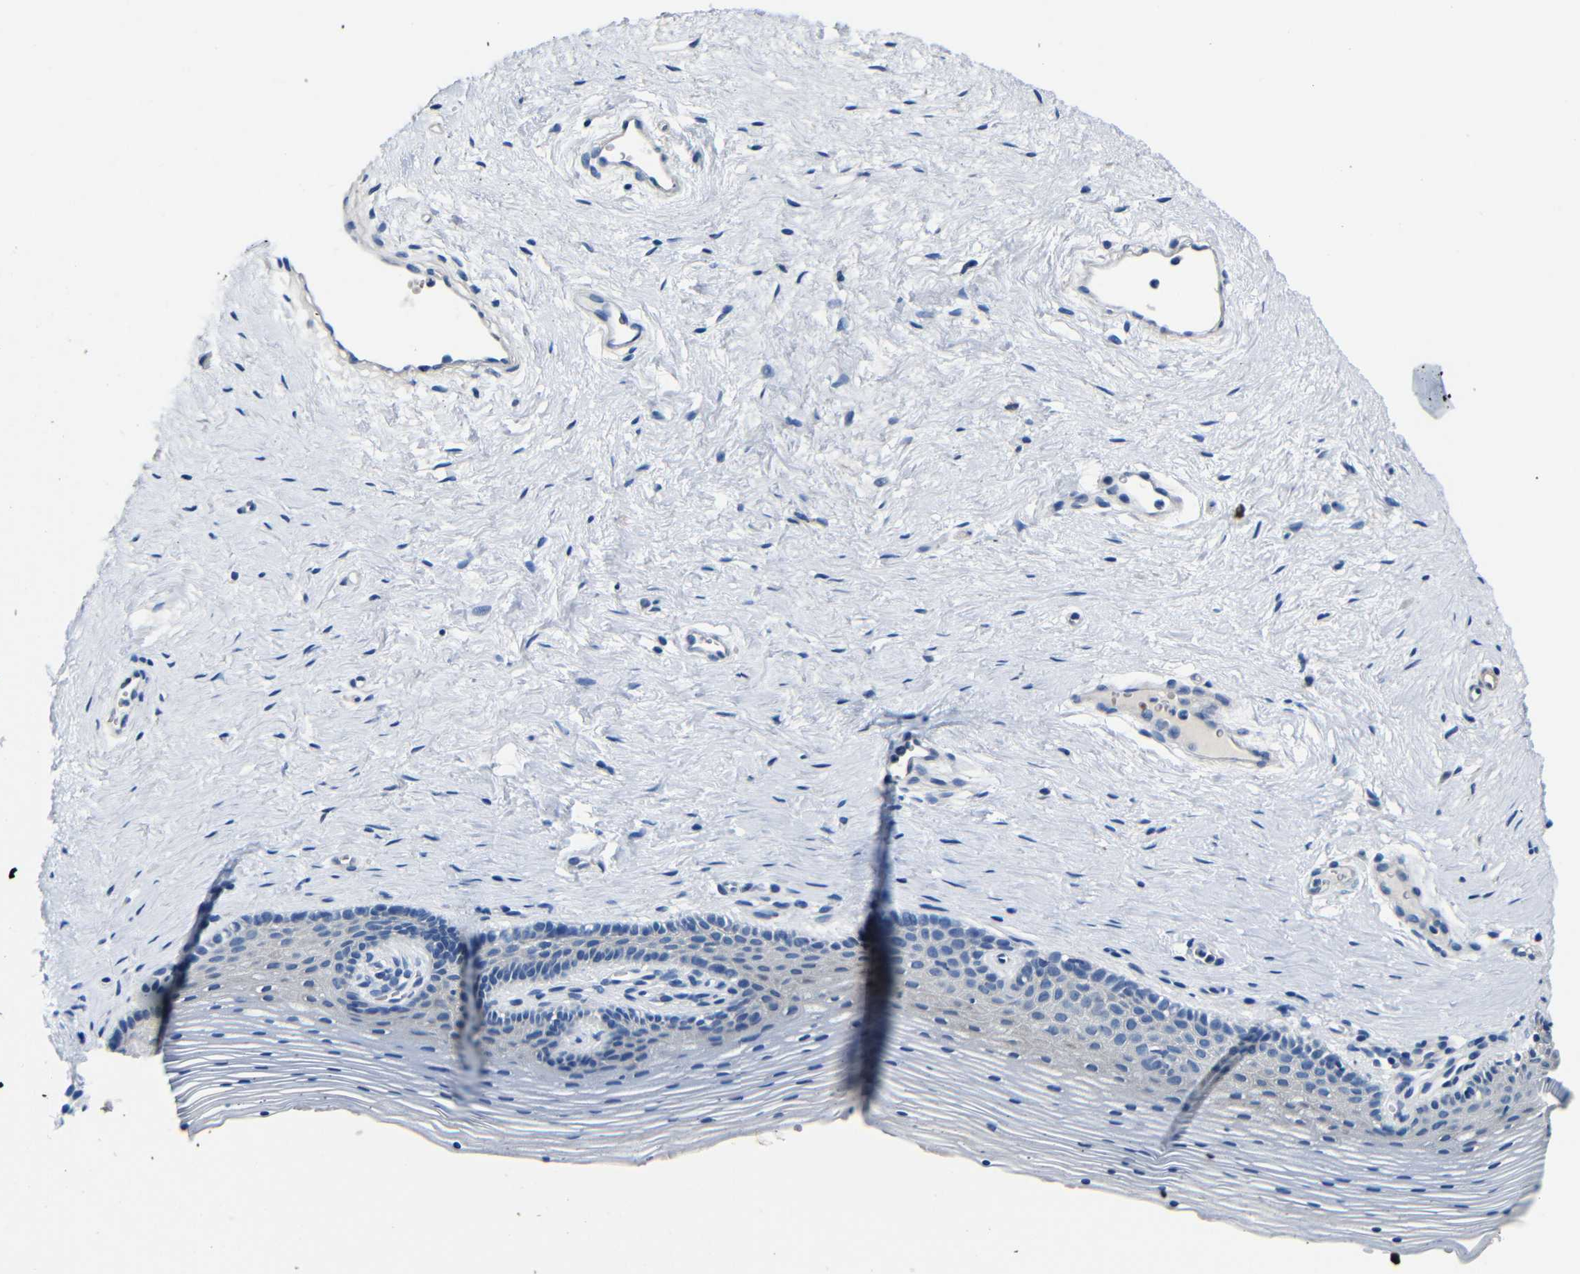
{"staining": {"intensity": "negative", "quantity": "none", "location": "none"}, "tissue": "vagina", "cell_type": "Squamous epithelial cells", "image_type": "normal", "snomed": [{"axis": "morphology", "description": "Normal tissue, NOS"}, {"axis": "topography", "description": "Vagina"}], "caption": "There is no significant positivity in squamous epithelial cells of vagina. The staining is performed using DAB brown chromogen with nuclei counter-stained in using hematoxylin.", "gene": "TNFAIP1", "patient": {"sex": "female", "age": 32}}